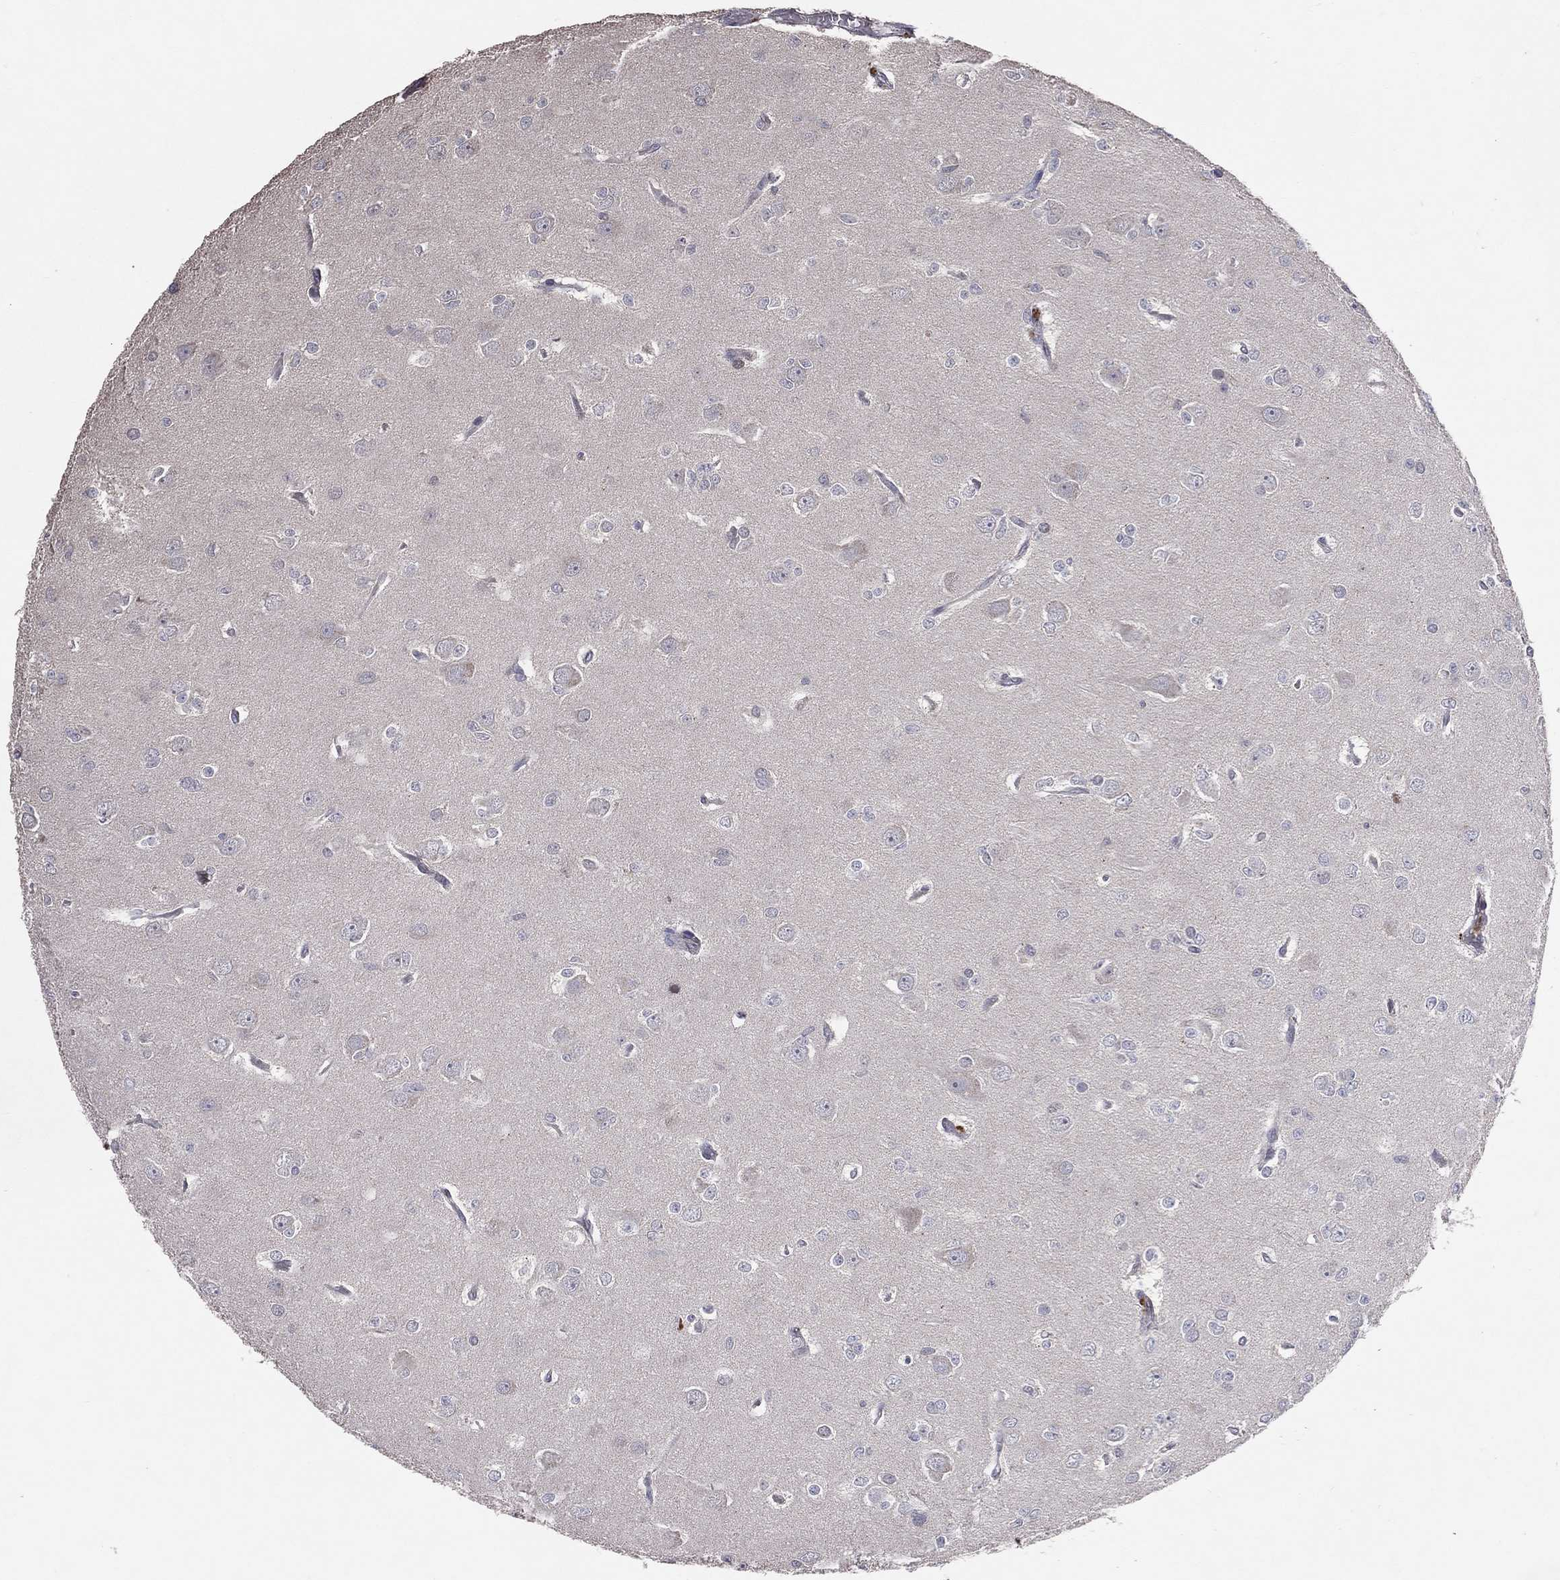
{"staining": {"intensity": "negative", "quantity": "none", "location": "none"}, "tissue": "glioma", "cell_type": "Tumor cells", "image_type": "cancer", "snomed": [{"axis": "morphology", "description": "Glioma, malignant, Low grade"}, {"axis": "topography", "description": "Brain"}], "caption": "High power microscopy micrograph of an immunohistochemistry photomicrograph of glioma, revealing no significant expression in tumor cells. Nuclei are stained in blue.", "gene": "DNAH7", "patient": {"sex": "male", "age": 27}}